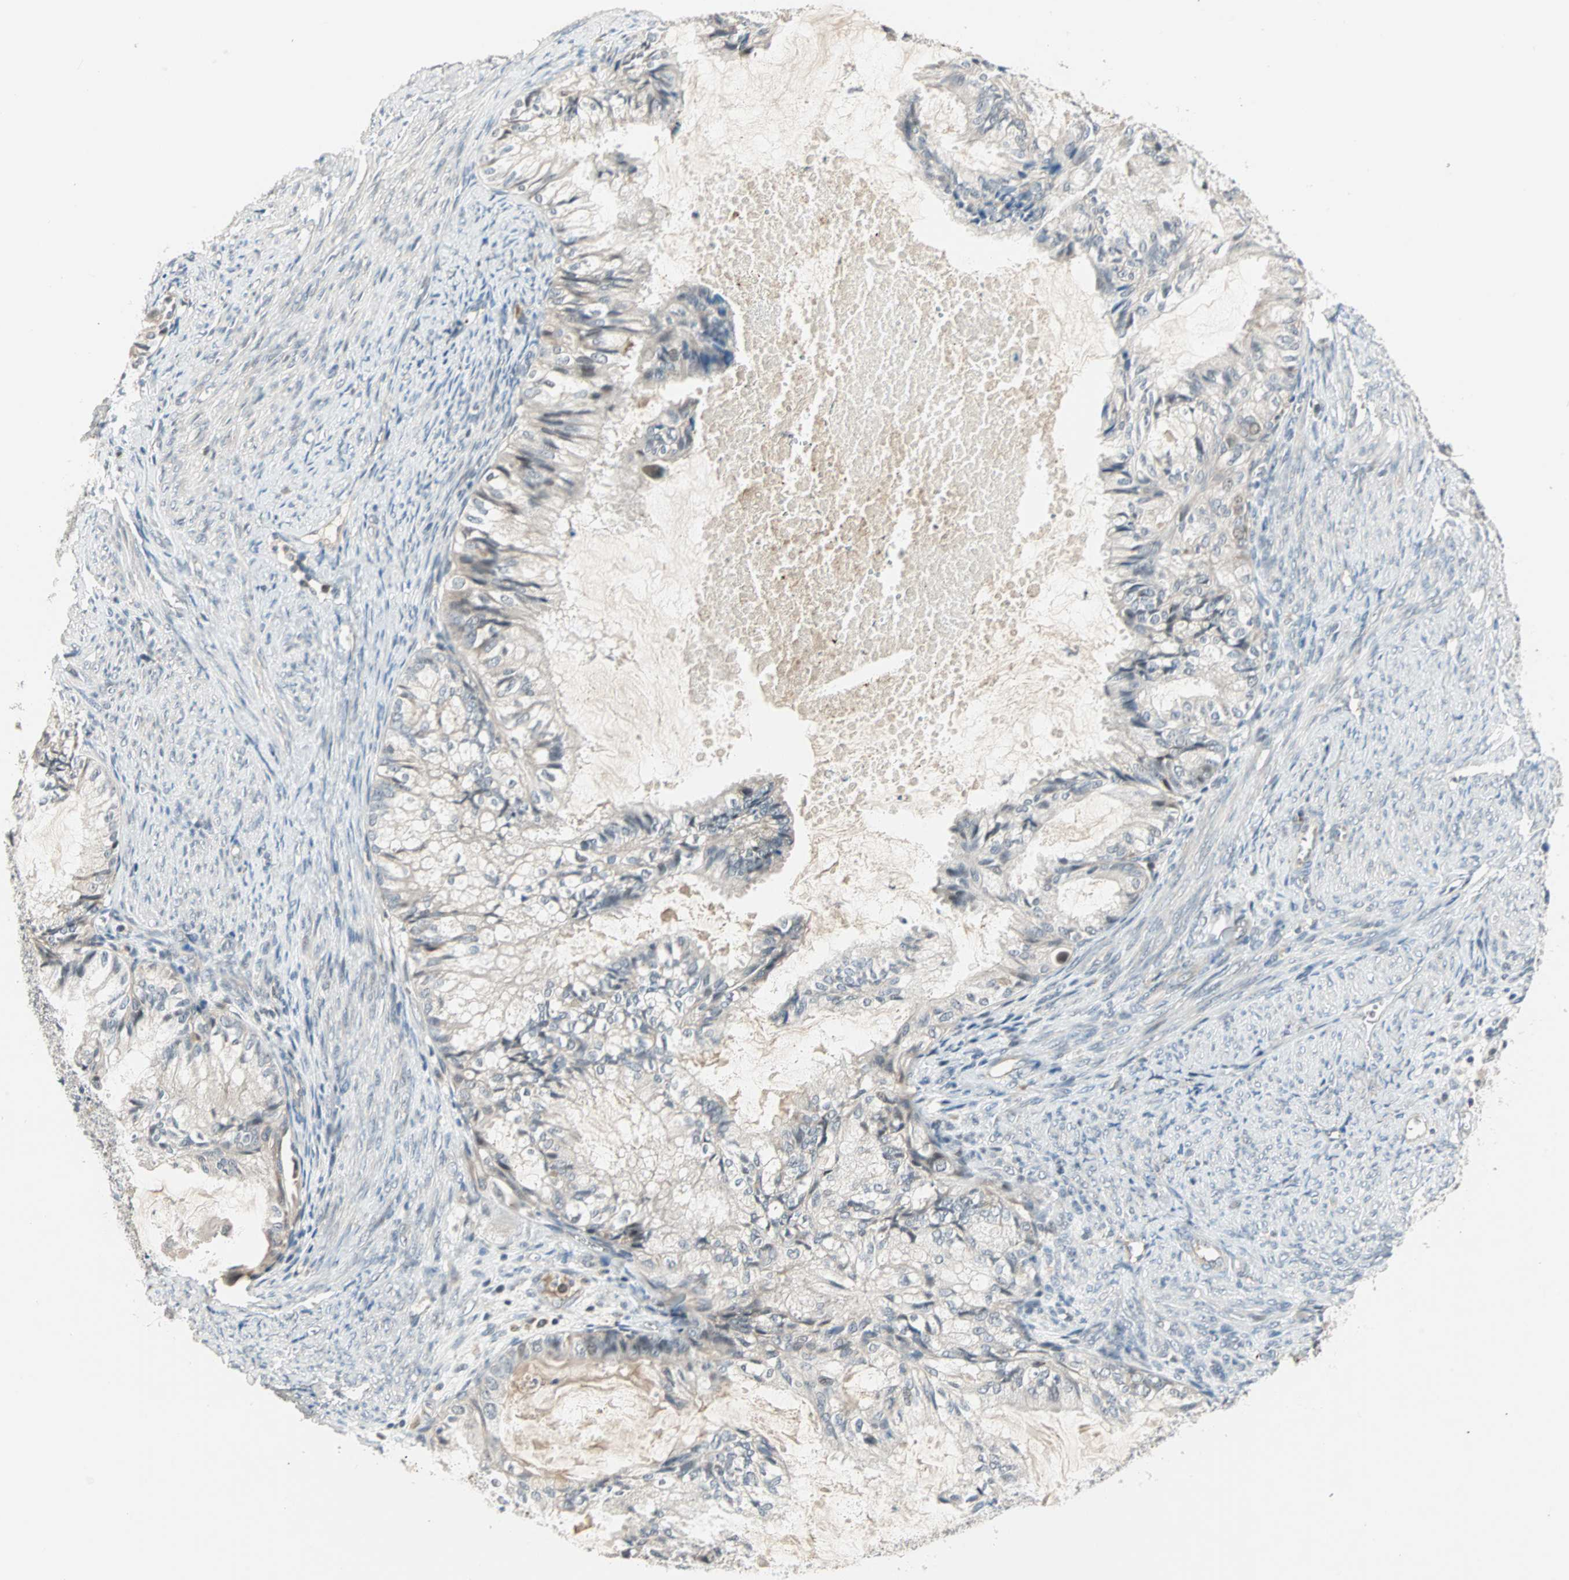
{"staining": {"intensity": "weak", "quantity": "25%-75%", "location": "cytoplasmic/membranous"}, "tissue": "cervical cancer", "cell_type": "Tumor cells", "image_type": "cancer", "snomed": [{"axis": "morphology", "description": "Normal tissue, NOS"}, {"axis": "morphology", "description": "Adenocarcinoma, NOS"}, {"axis": "topography", "description": "Cervix"}, {"axis": "topography", "description": "Endometrium"}], "caption": "Tumor cells demonstrate low levels of weak cytoplasmic/membranous positivity in approximately 25%-75% of cells in adenocarcinoma (cervical).", "gene": "PROS1", "patient": {"sex": "female", "age": 86}}